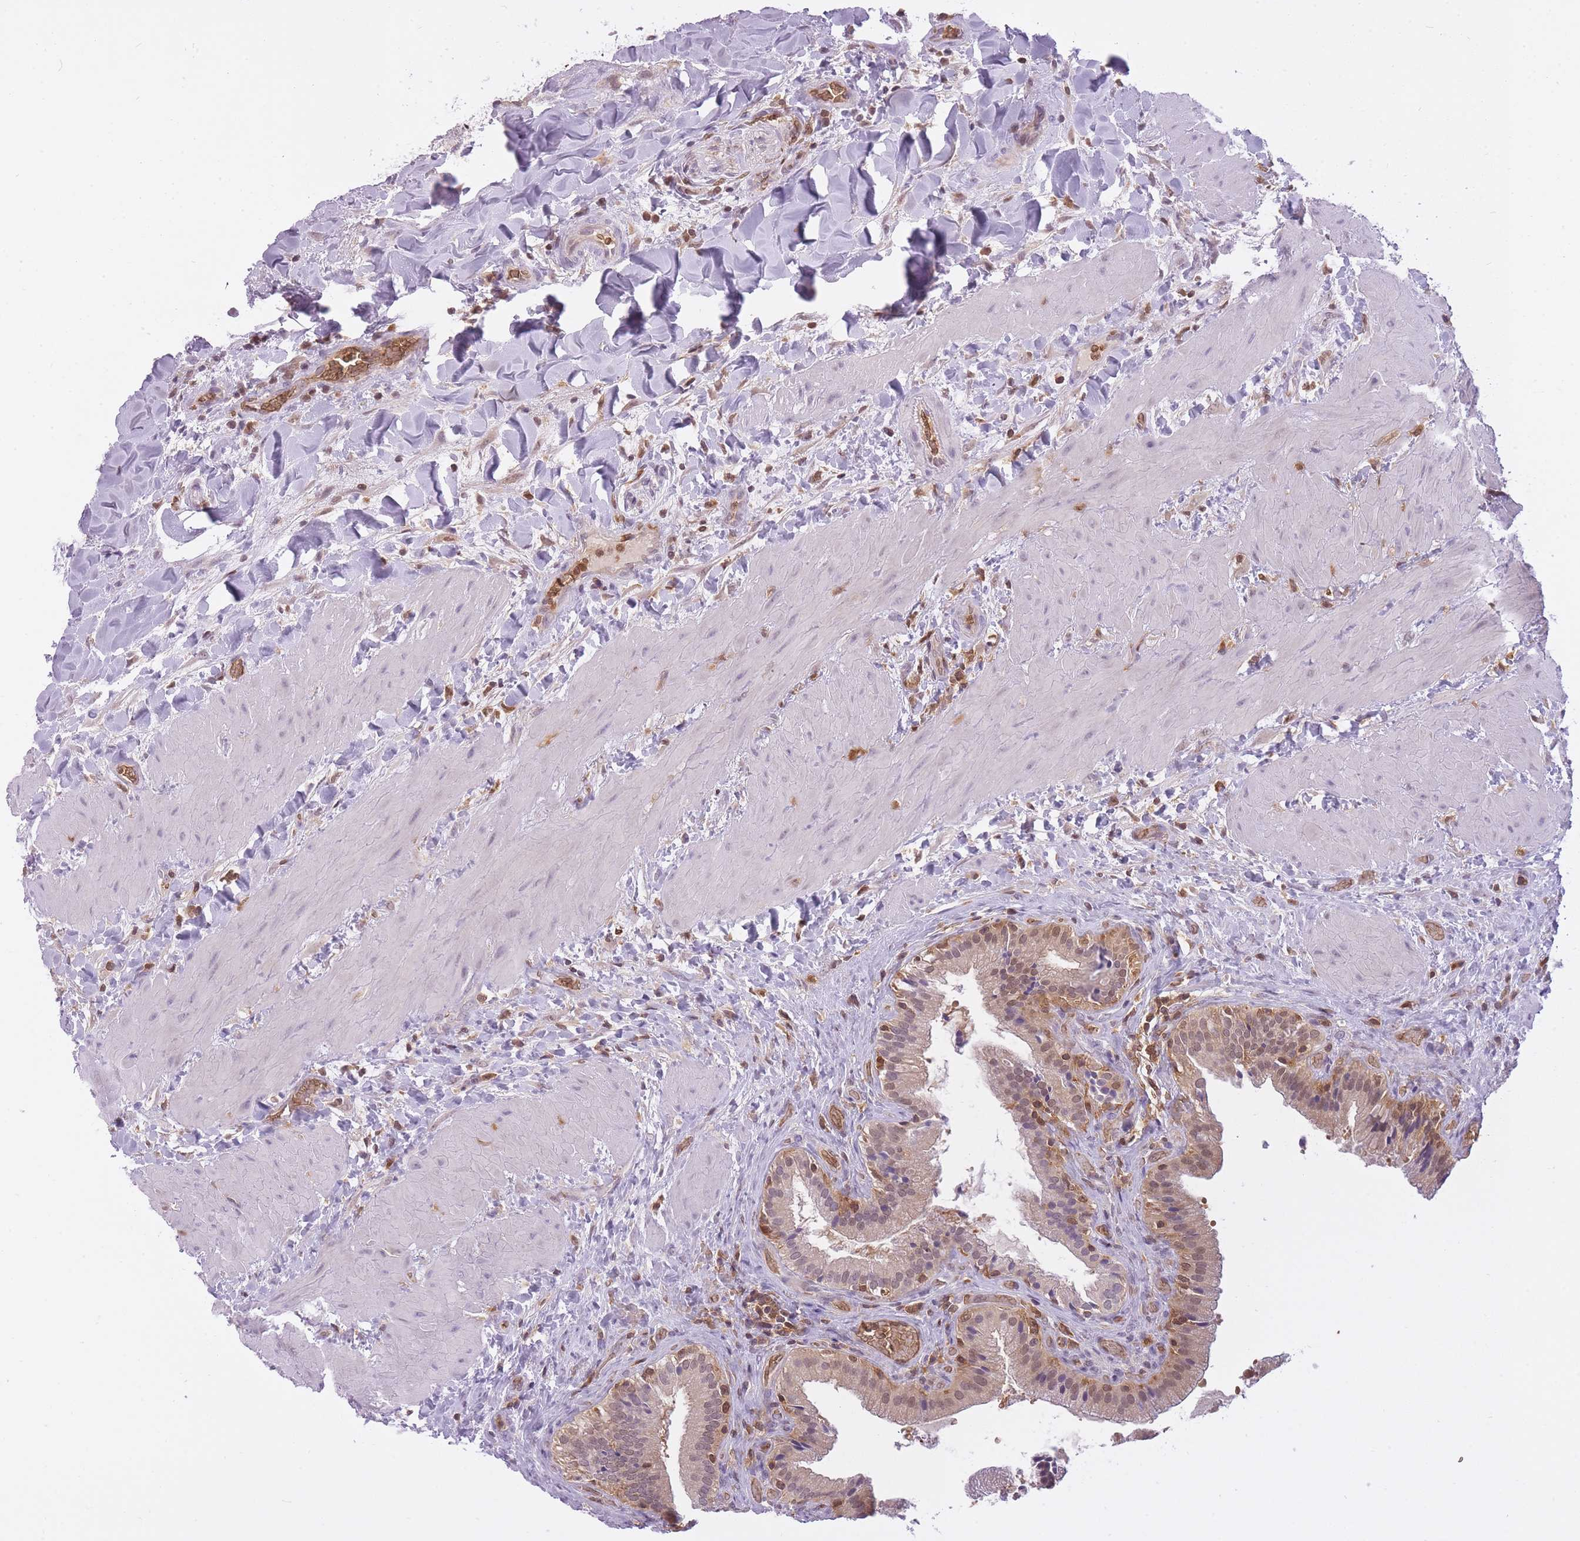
{"staining": {"intensity": "moderate", "quantity": ">75%", "location": "cytoplasmic/membranous,nuclear"}, "tissue": "gallbladder", "cell_type": "Glandular cells", "image_type": "normal", "snomed": [{"axis": "morphology", "description": "Normal tissue, NOS"}, {"axis": "topography", "description": "Gallbladder"}], "caption": "Immunohistochemistry histopathology image of normal gallbladder: gallbladder stained using IHC demonstrates medium levels of moderate protein expression localized specifically in the cytoplasmic/membranous,nuclear of glandular cells, appearing as a cytoplasmic/membranous,nuclear brown color.", "gene": "CXorf38", "patient": {"sex": "male", "age": 24}}